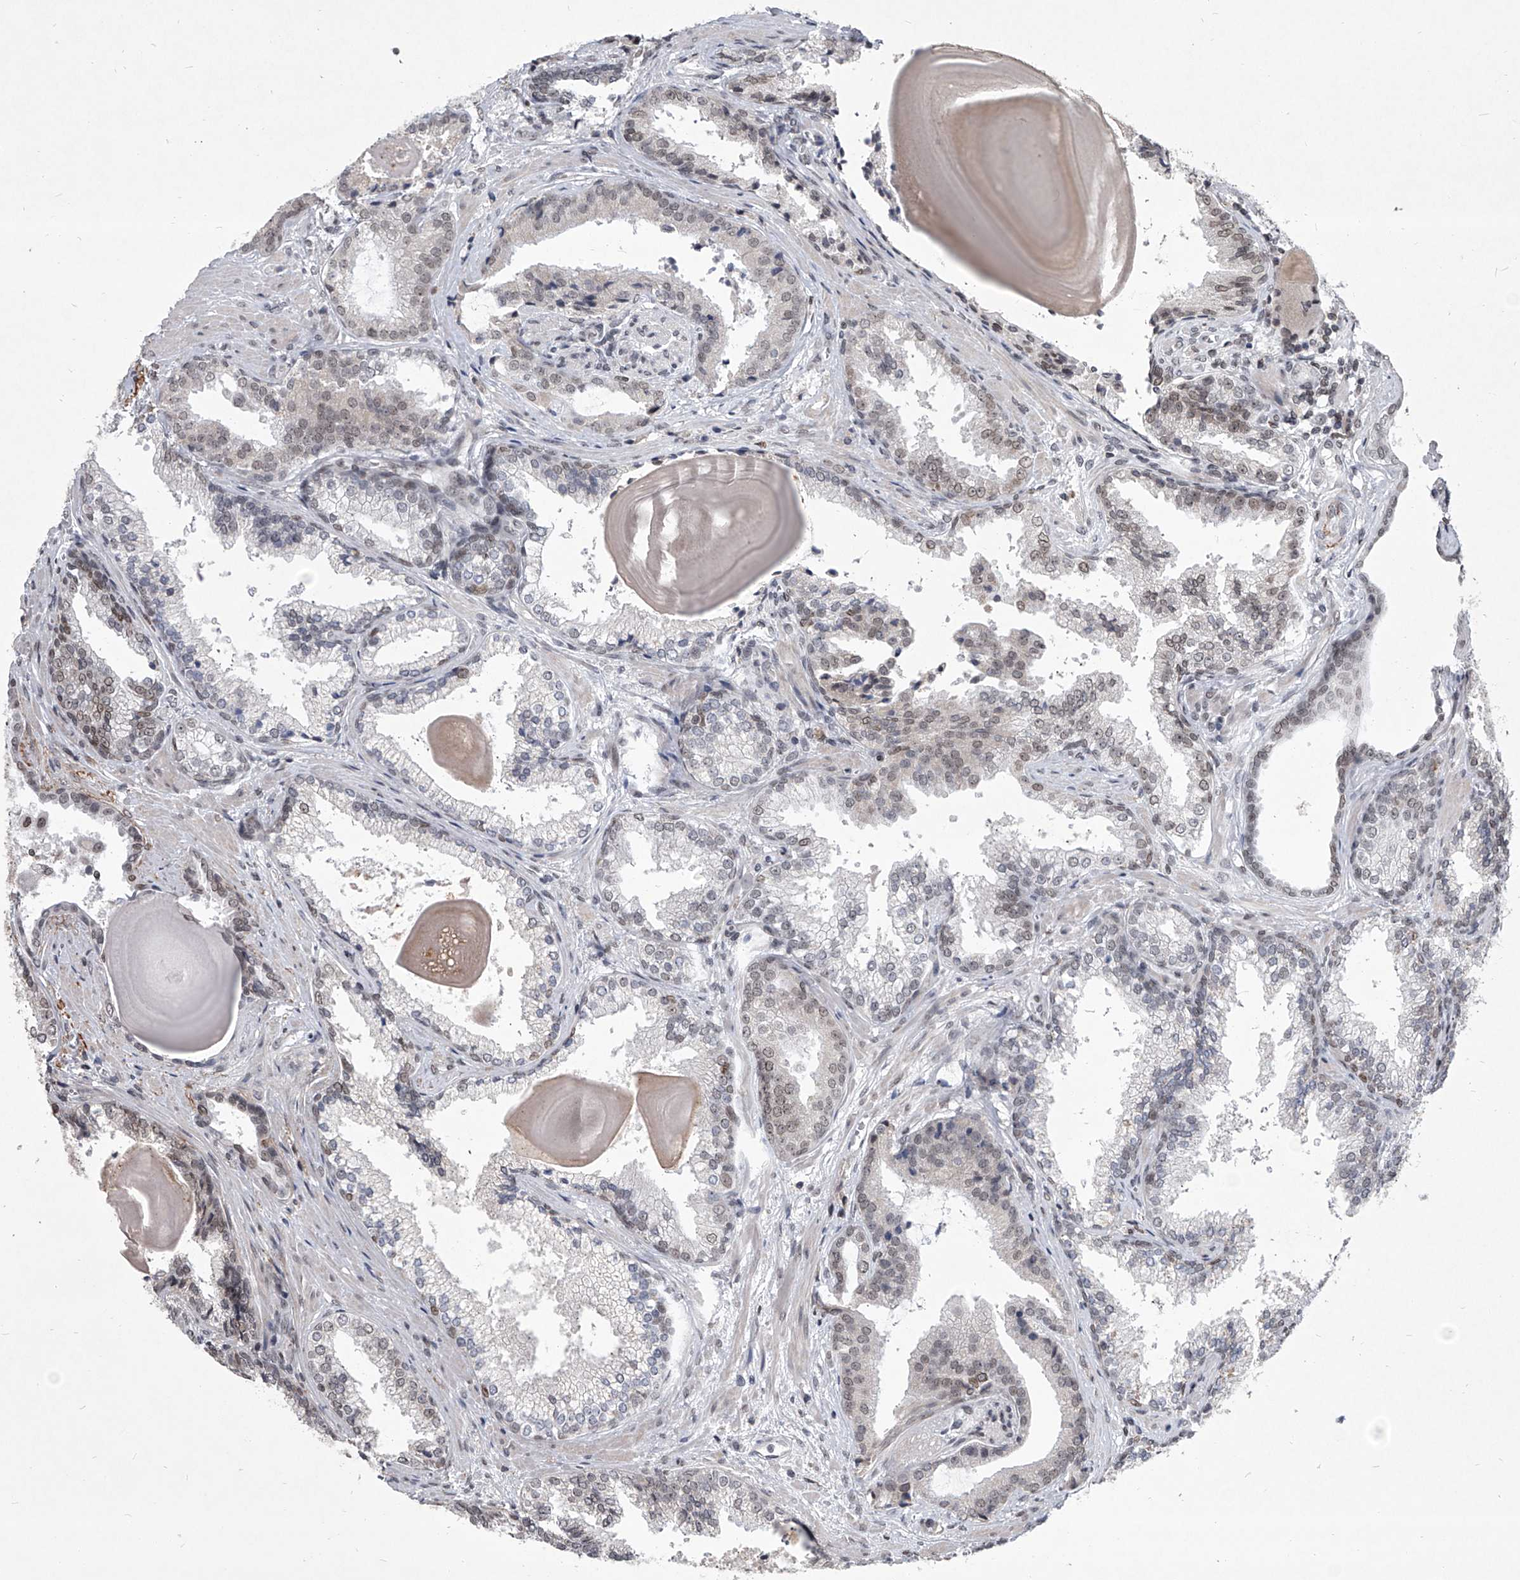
{"staining": {"intensity": "weak", "quantity": "<25%", "location": "nuclear"}, "tissue": "prostate cancer", "cell_type": "Tumor cells", "image_type": "cancer", "snomed": [{"axis": "morphology", "description": "Adenocarcinoma, High grade"}, {"axis": "topography", "description": "Prostate"}], "caption": "Prostate adenocarcinoma (high-grade) was stained to show a protein in brown. There is no significant staining in tumor cells. The staining is performed using DAB brown chromogen with nuclei counter-stained in using hematoxylin.", "gene": "PPIL4", "patient": {"sex": "male", "age": 73}}